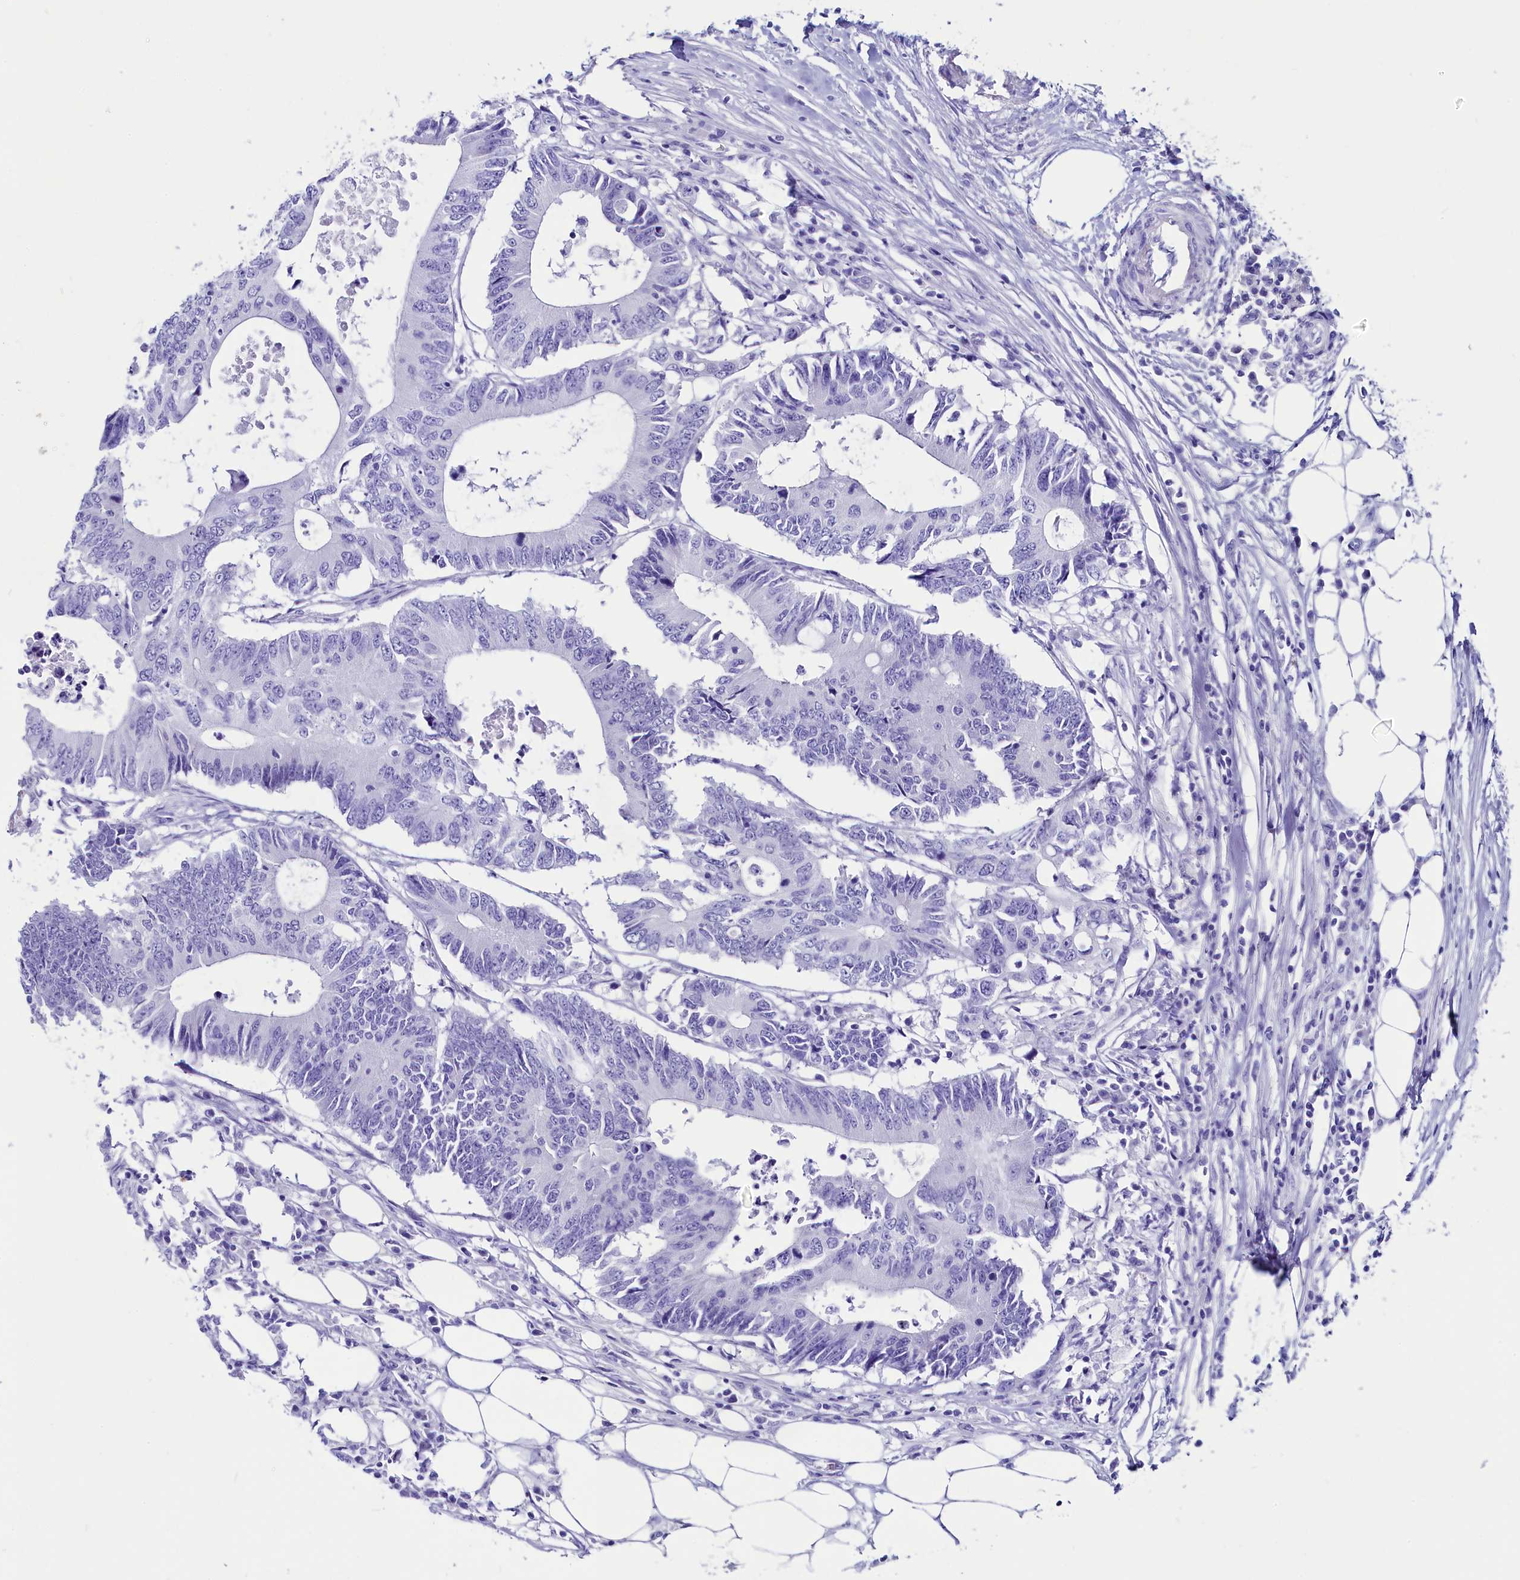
{"staining": {"intensity": "negative", "quantity": "none", "location": "none"}, "tissue": "colorectal cancer", "cell_type": "Tumor cells", "image_type": "cancer", "snomed": [{"axis": "morphology", "description": "Adenocarcinoma, NOS"}, {"axis": "topography", "description": "Colon"}], "caption": "Immunohistochemistry image of human adenocarcinoma (colorectal) stained for a protein (brown), which reveals no positivity in tumor cells.", "gene": "ANKRD29", "patient": {"sex": "male", "age": 71}}